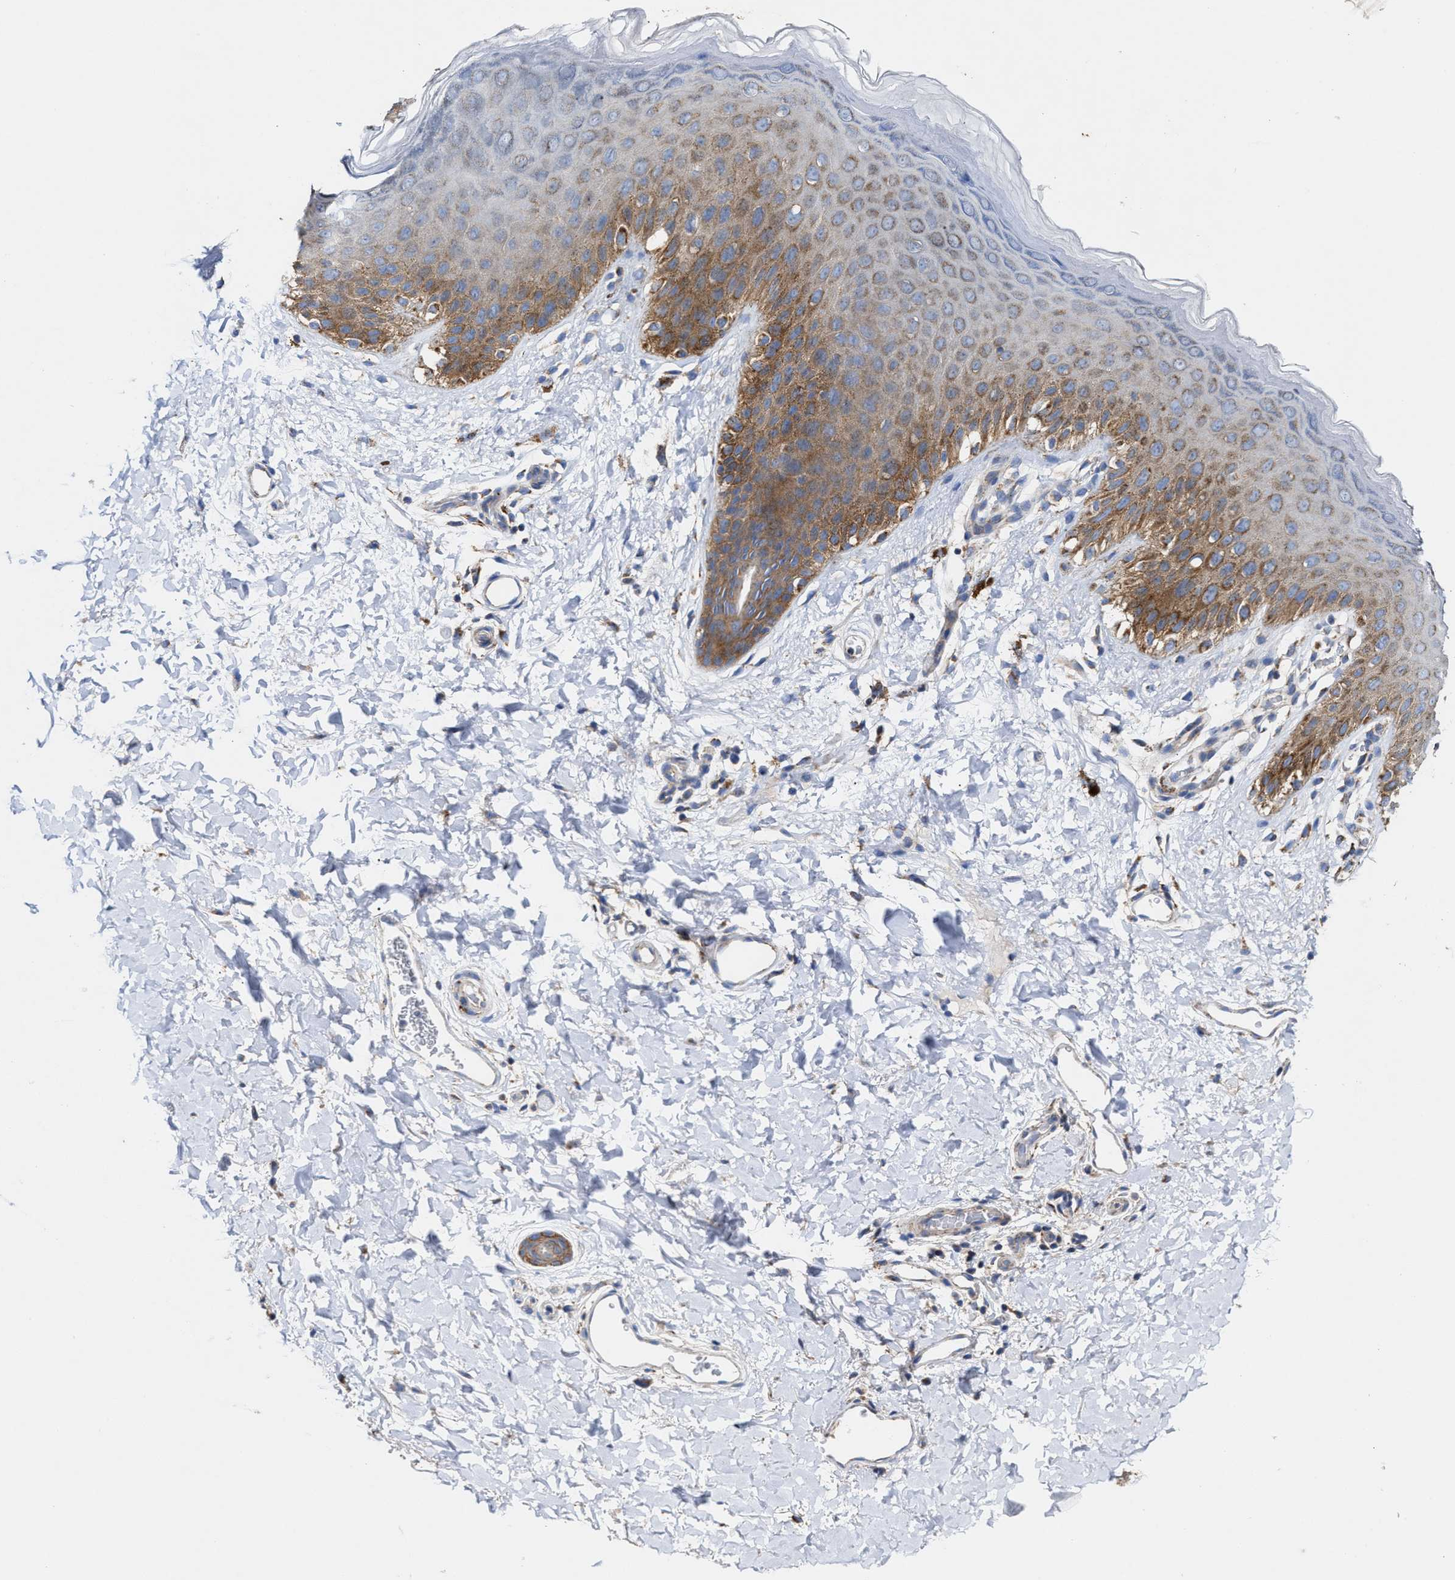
{"staining": {"intensity": "moderate", "quantity": ">75%", "location": "cytoplasmic/membranous"}, "tissue": "skin", "cell_type": "Epidermal cells", "image_type": "normal", "snomed": [{"axis": "morphology", "description": "Normal tissue, NOS"}, {"axis": "topography", "description": "Anal"}], "caption": "There is medium levels of moderate cytoplasmic/membranous staining in epidermal cells of unremarkable skin, as demonstrated by immunohistochemical staining (brown color).", "gene": "MECR", "patient": {"sex": "male", "age": 44}}